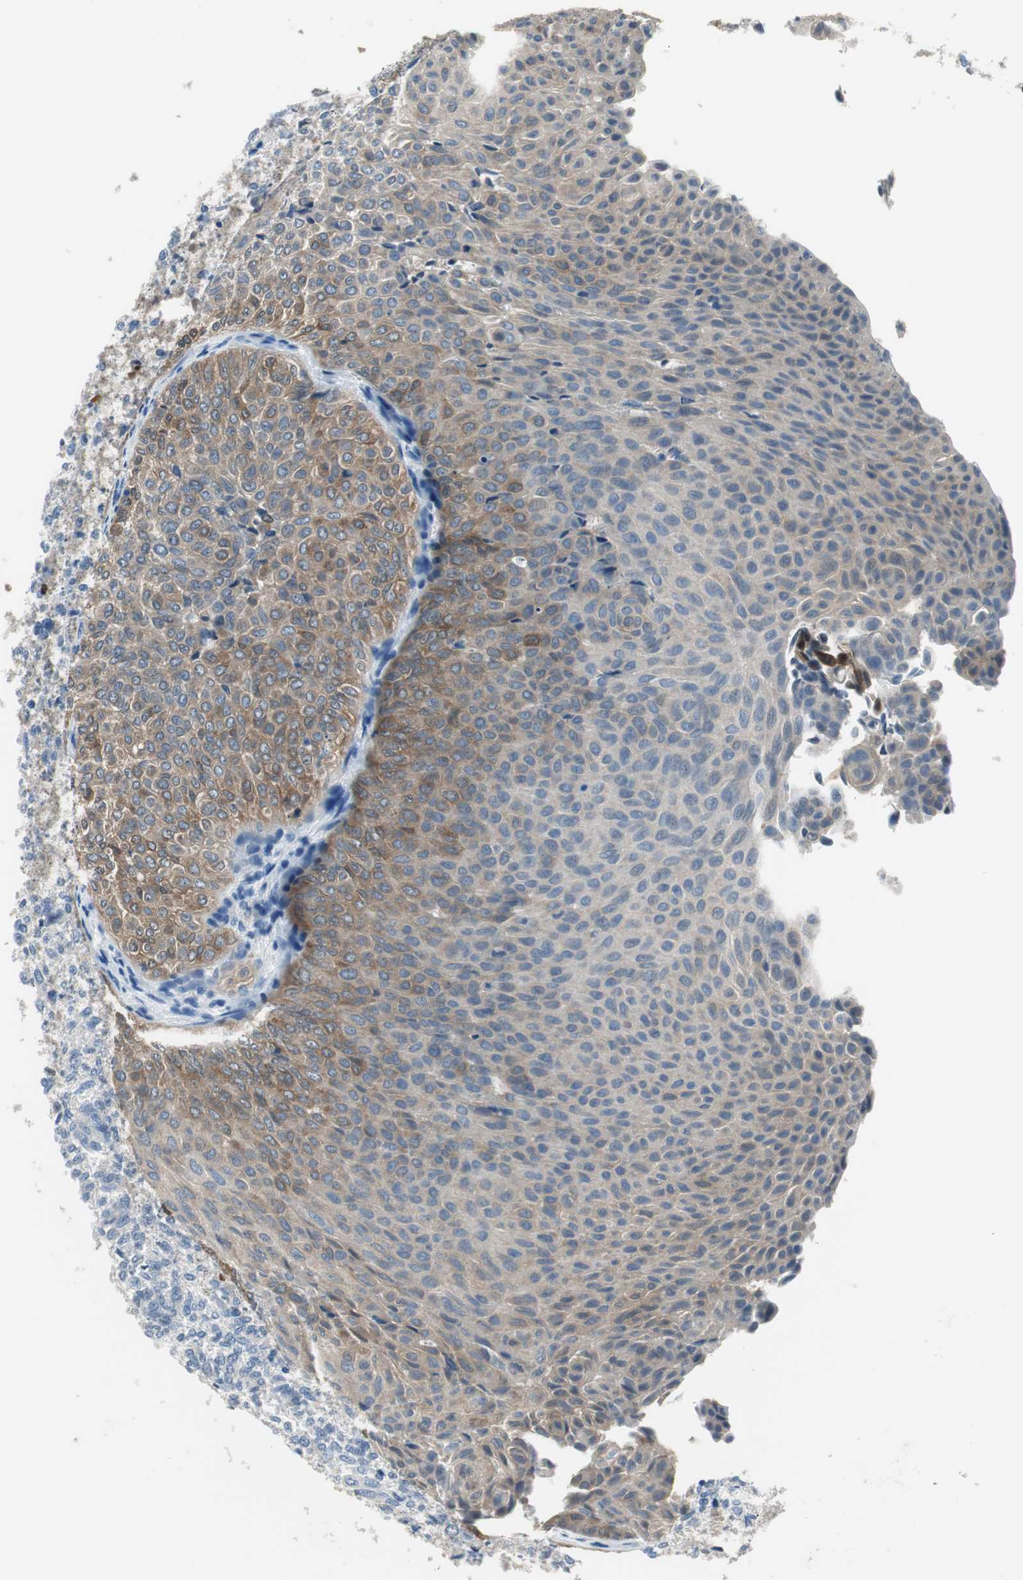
{"staining": {"intensity": "strong", "quantity": ">75%", "location": "cytoplasmic/membranous"}, "tissue": "urothelial cancer", "cell_type": "Tumor cells", "image_type": "cancer", "snomed": [{"axis": "morphology", "description": "Urothelial carcinoma, Low grade"}, {"axis": "topography", "description": "Urinary bladder"}], "caption": "There is high levels of strong cytoplasmic/membranous expression in tumor cells of urothelial cancer, as demonstrated by immunohistochemical staining (brown color).", "gene": "FBP1", "patient": {"sex": "male", "age": 78}}